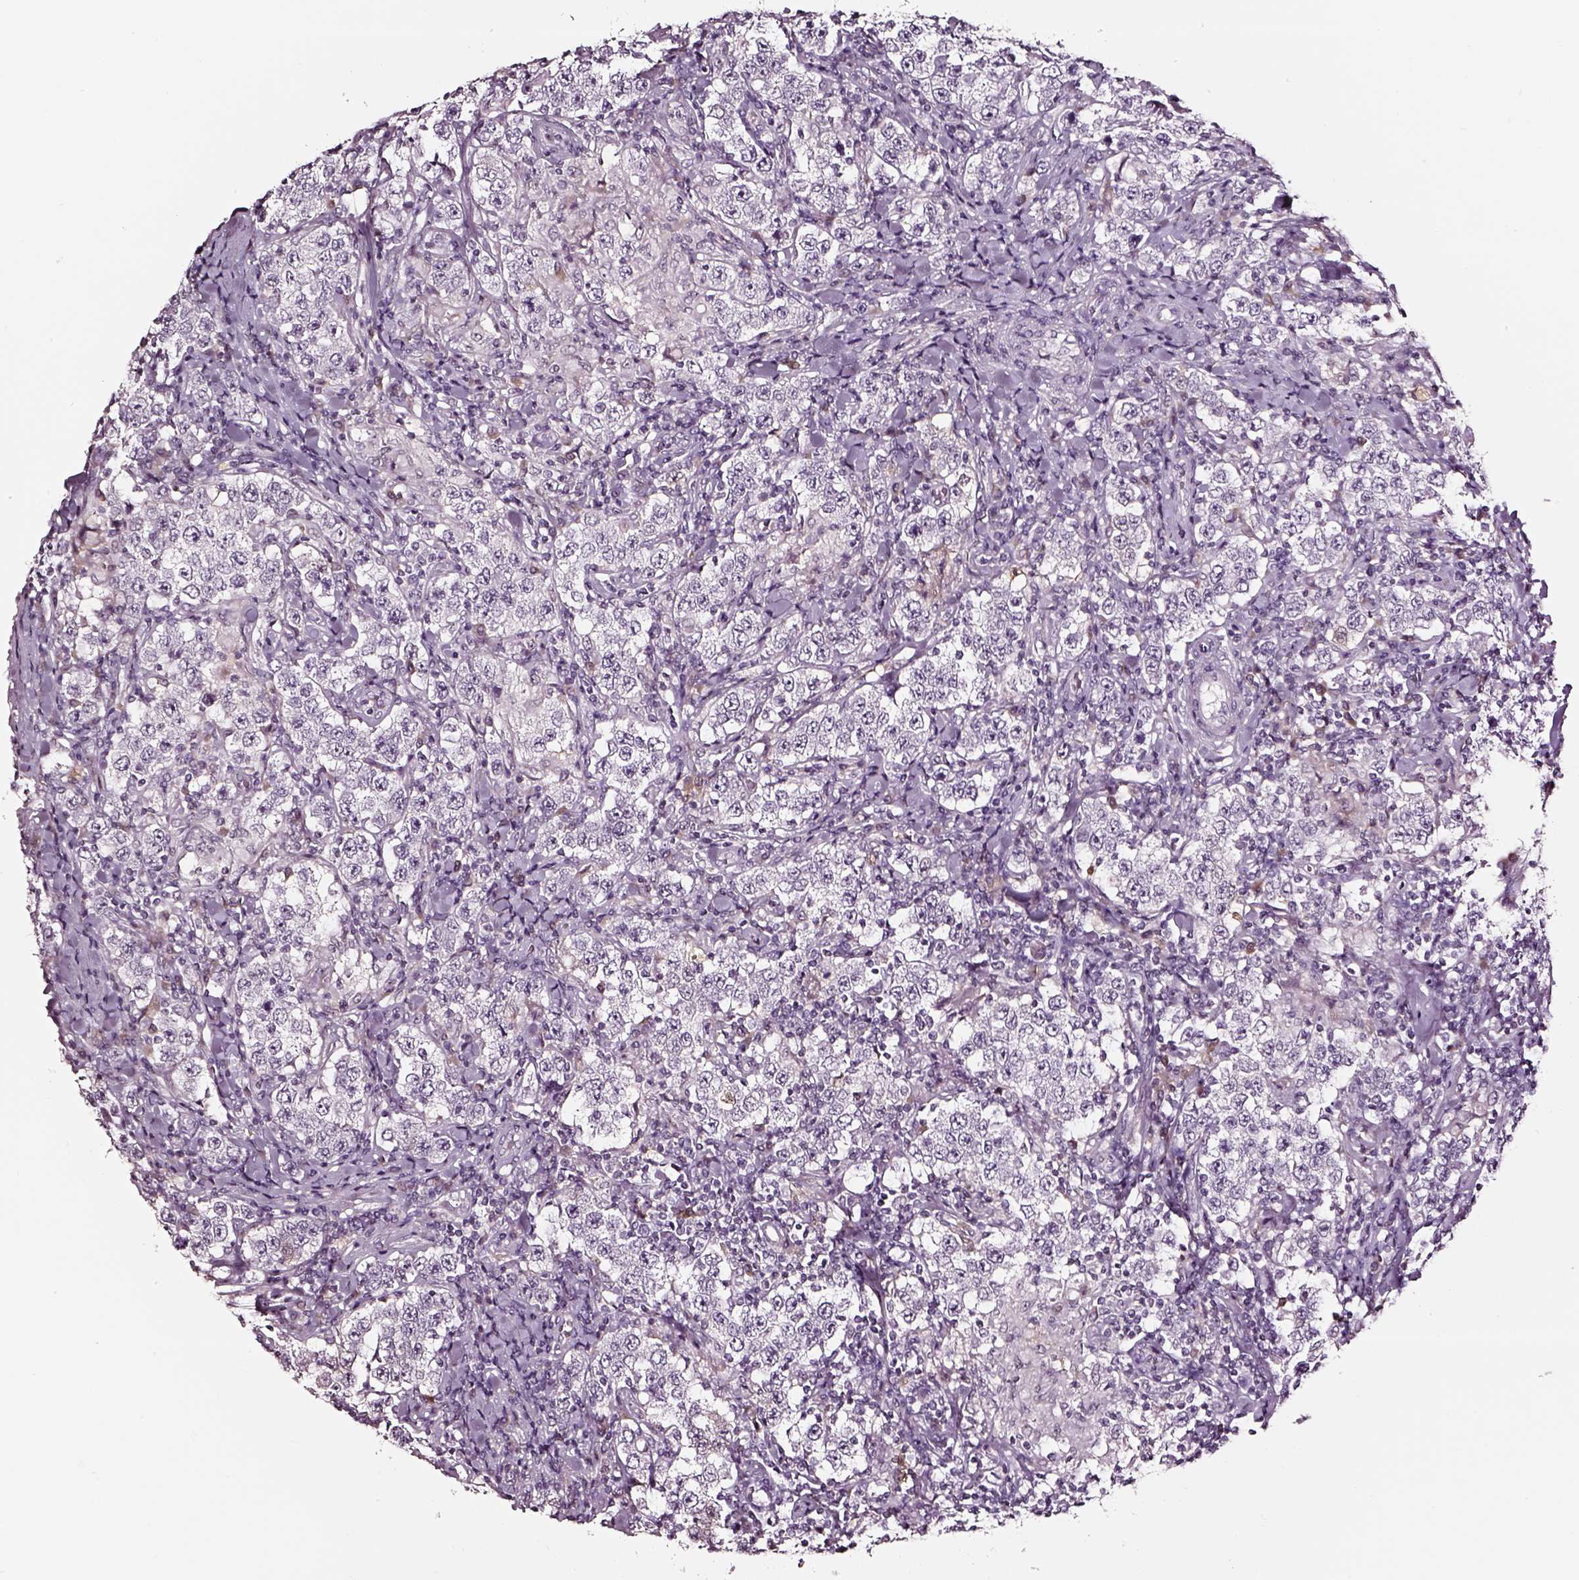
{"staining": {"intensity": "negative", "quantity": "none", "location": "none"}, "tissue": "testis cancer", "cell_type": "Tumor cells", "image_type": "cancer", "snomed": [{"axis": "morphology", "description": "Seminoma, NOS"}, {"axis": "morphology", "description": "Carcinoma, Embryonal, NOS"}, {"axis": "topography", "description": "Testis"}], "caption": "Testis cancer stained for a protein using IHC displays no expression tumor cells.", "gene": "SMIM17", "patient": {"sex": "male", "age": 41}}